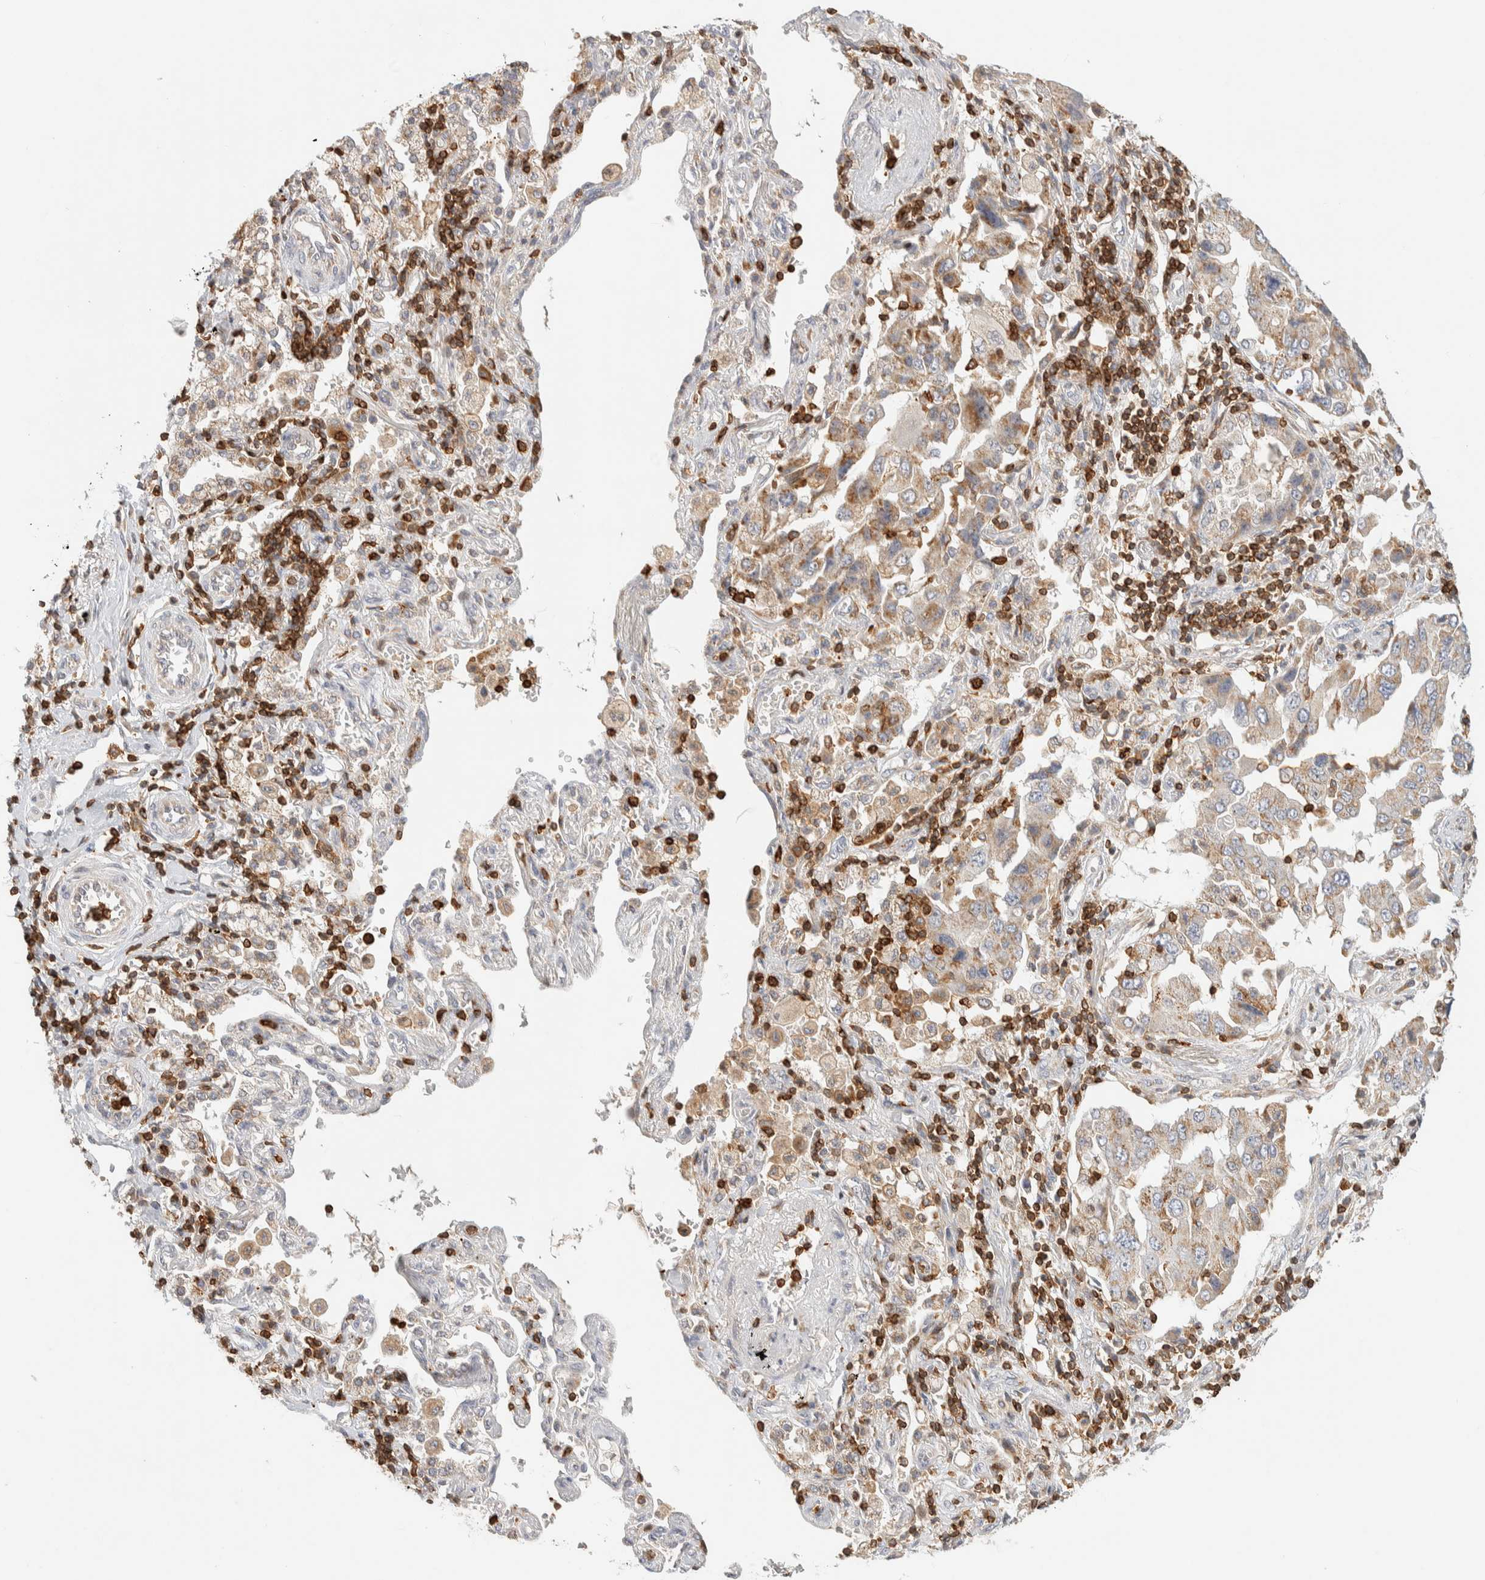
{"staining": {"intensity": "weak", "quantity": ">75%", "location": "cytoplasmic/membranous"}, "tissue": "lung cancer", "cell_type": "Tumor cells", "image_type": "cancer", "snomed": [{"axis": "morphology", "description": "Adenocarcinoma, NOS"}, {"axis": "topography", "description": "Lung"}], "caption": "Immunohistochemical staining of human lung adenocarcinoma exhibits low levels of weak cytoplasmic/membranous positivity in approximately >75% of tumor cells.", "gene": "RUNDC1", "patient": {"sex": "female", "age": 65}}